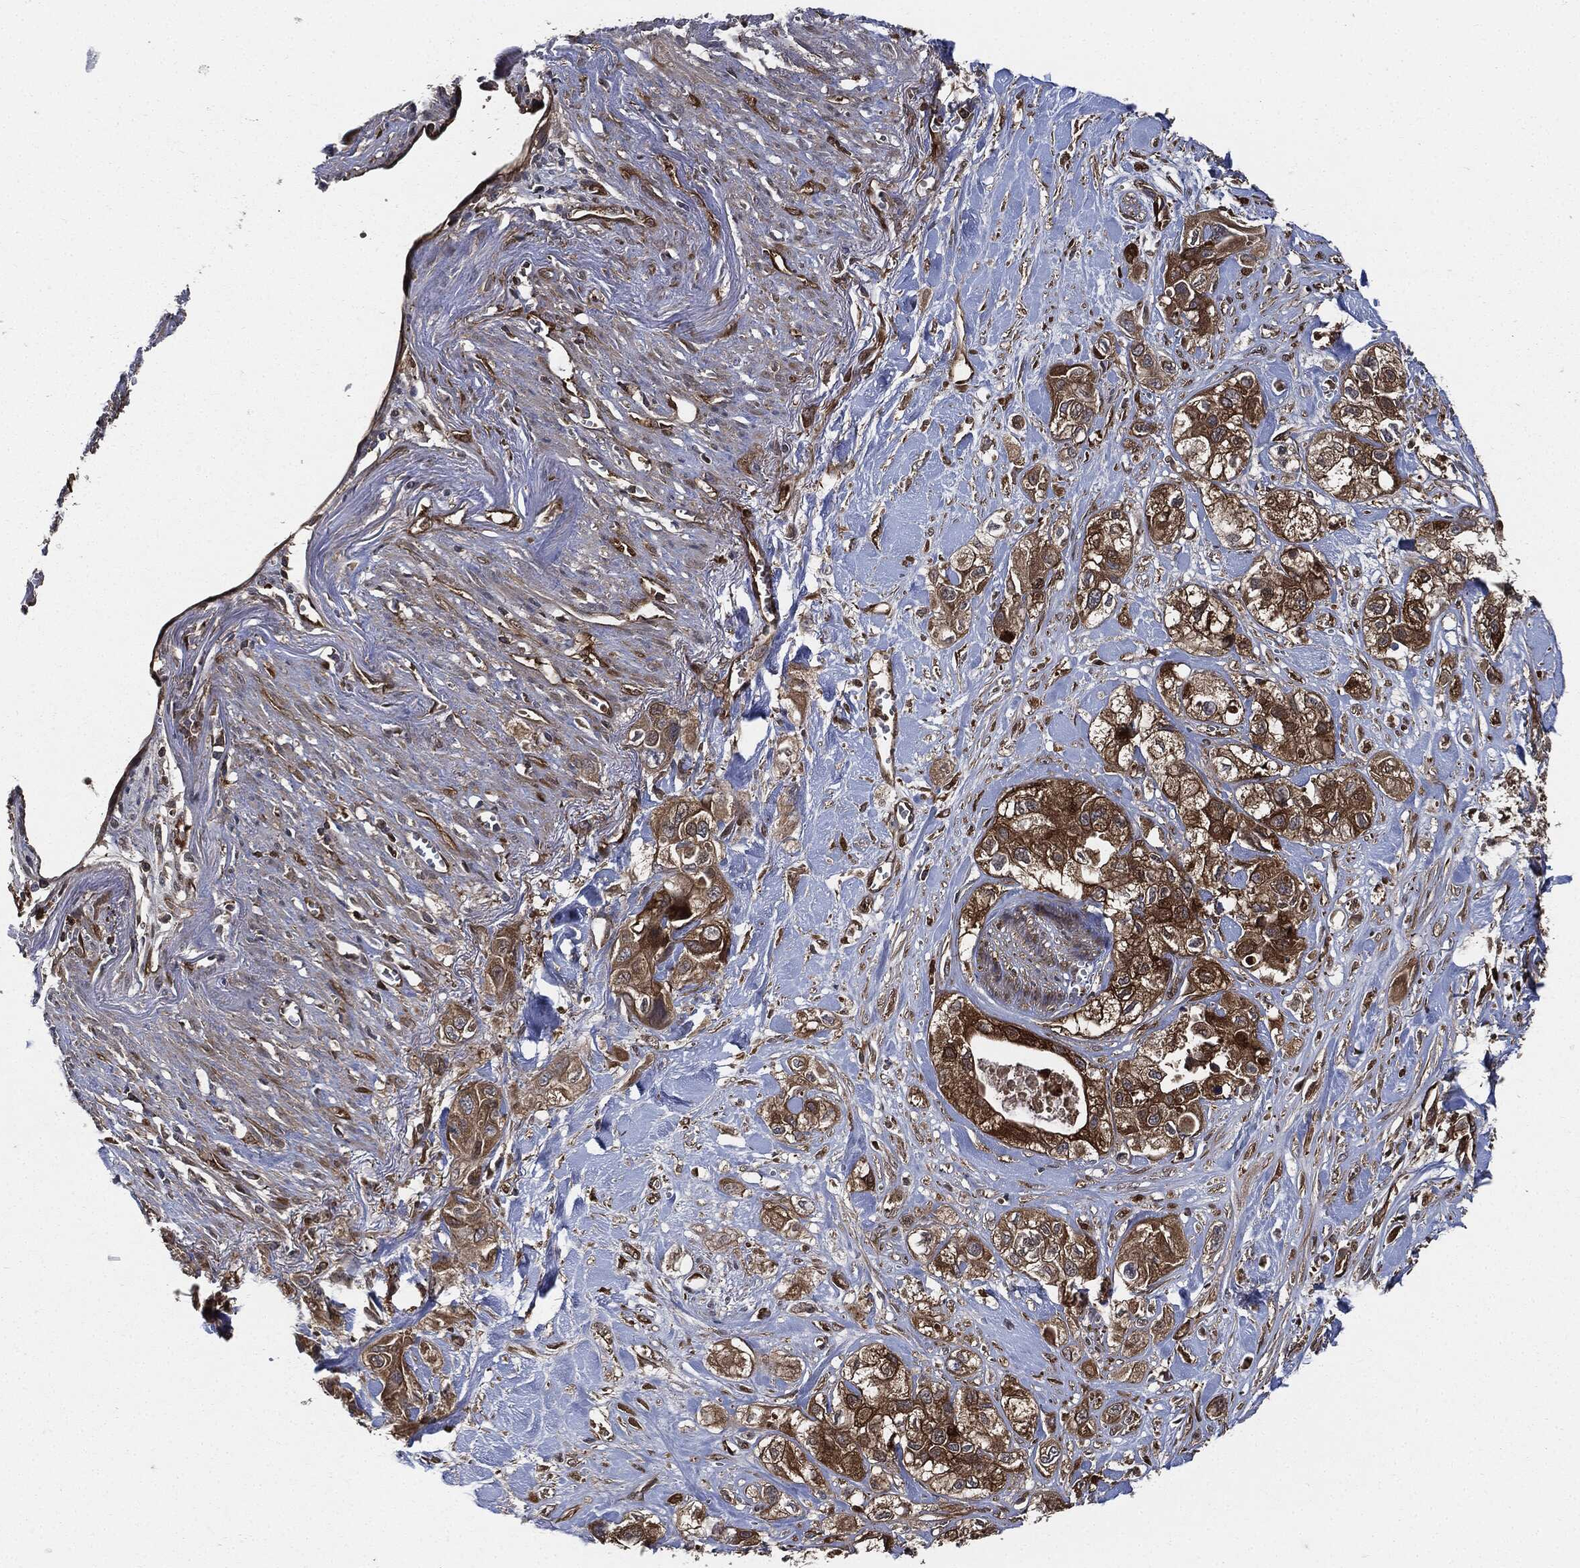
{"staining": {"intensity": "strong", "quantity": ">75%", "location": "cytoplasmic/membranous"}, "tissue": "pancreatic cancer", "cell_type": "Tumor cells", "image_type": "cancer", "snomed": [{"axis": "morphology", "description": "Adenocarcinoma, NOS"}, {"axis": "topography", "description": "Pancreas"}], "caption": "Protein expression analysis of human pancreatic adenocarcinoma reveals strong cytoplasmic/membranous staining in about >75% of tumor cells. (DAB (3,3'-diaminobenzidine) IHC, brown staining for protein, blue staining for nuclei).", "gene": "XPNPEP1", "patient": {"sex": "male", "age": 72}}